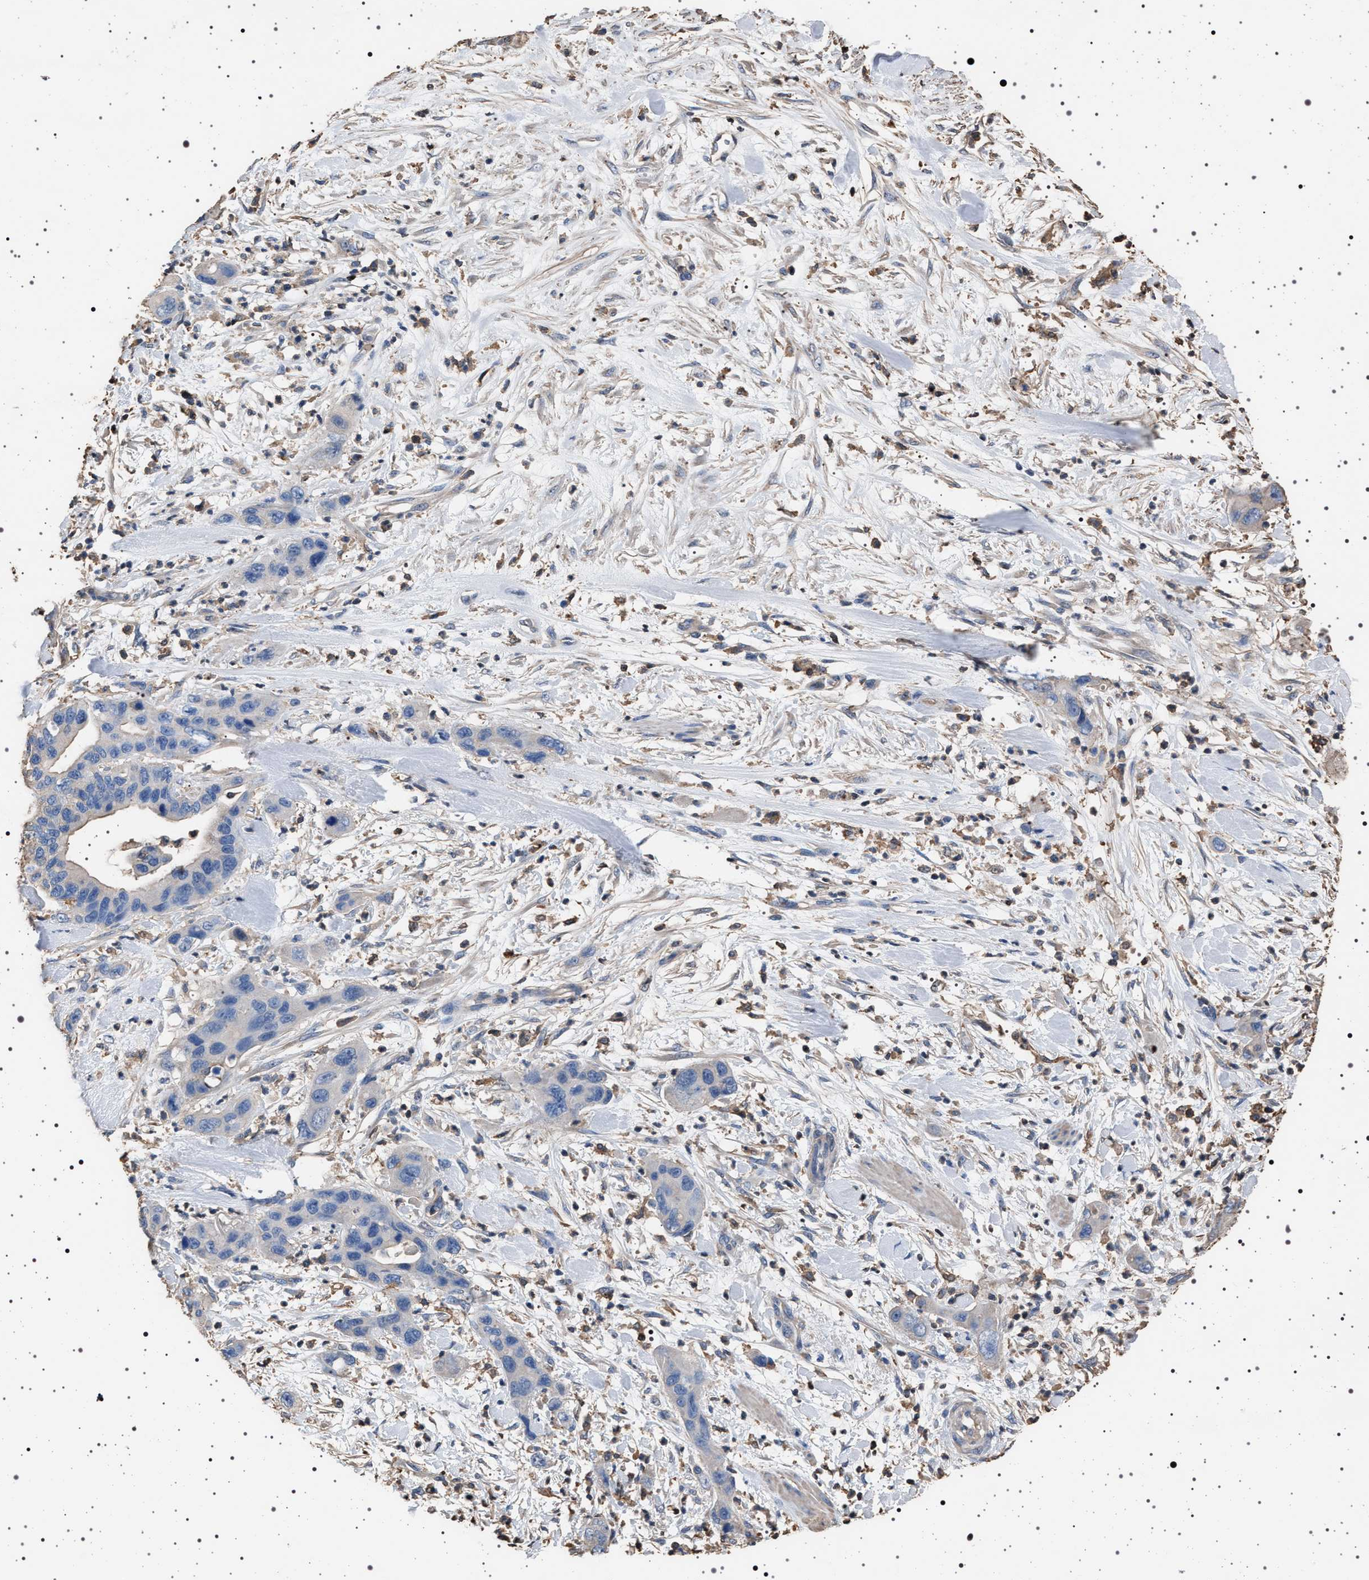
{"staining": {"intensity": "negative", "quantity": "none", "location": "none"}, "tissue": "pancreatic cancer", "cell_type": "Tumor cells", "image_type": "cancer", "snomed": [{"axis": "morphology", "description": "Adenocarcinoma, NOS"}, {"axis": "topography", "description": "Pancreas"}], "caption": "Immunohistochemistry (IHC) micrograph of pancreatic cancer (adenocarcinoma) stained for a protein (brown), which reveals no expression in tumor cells.", "gene": "SMAP2", "patient": {"sex": "female", "age": 71}}